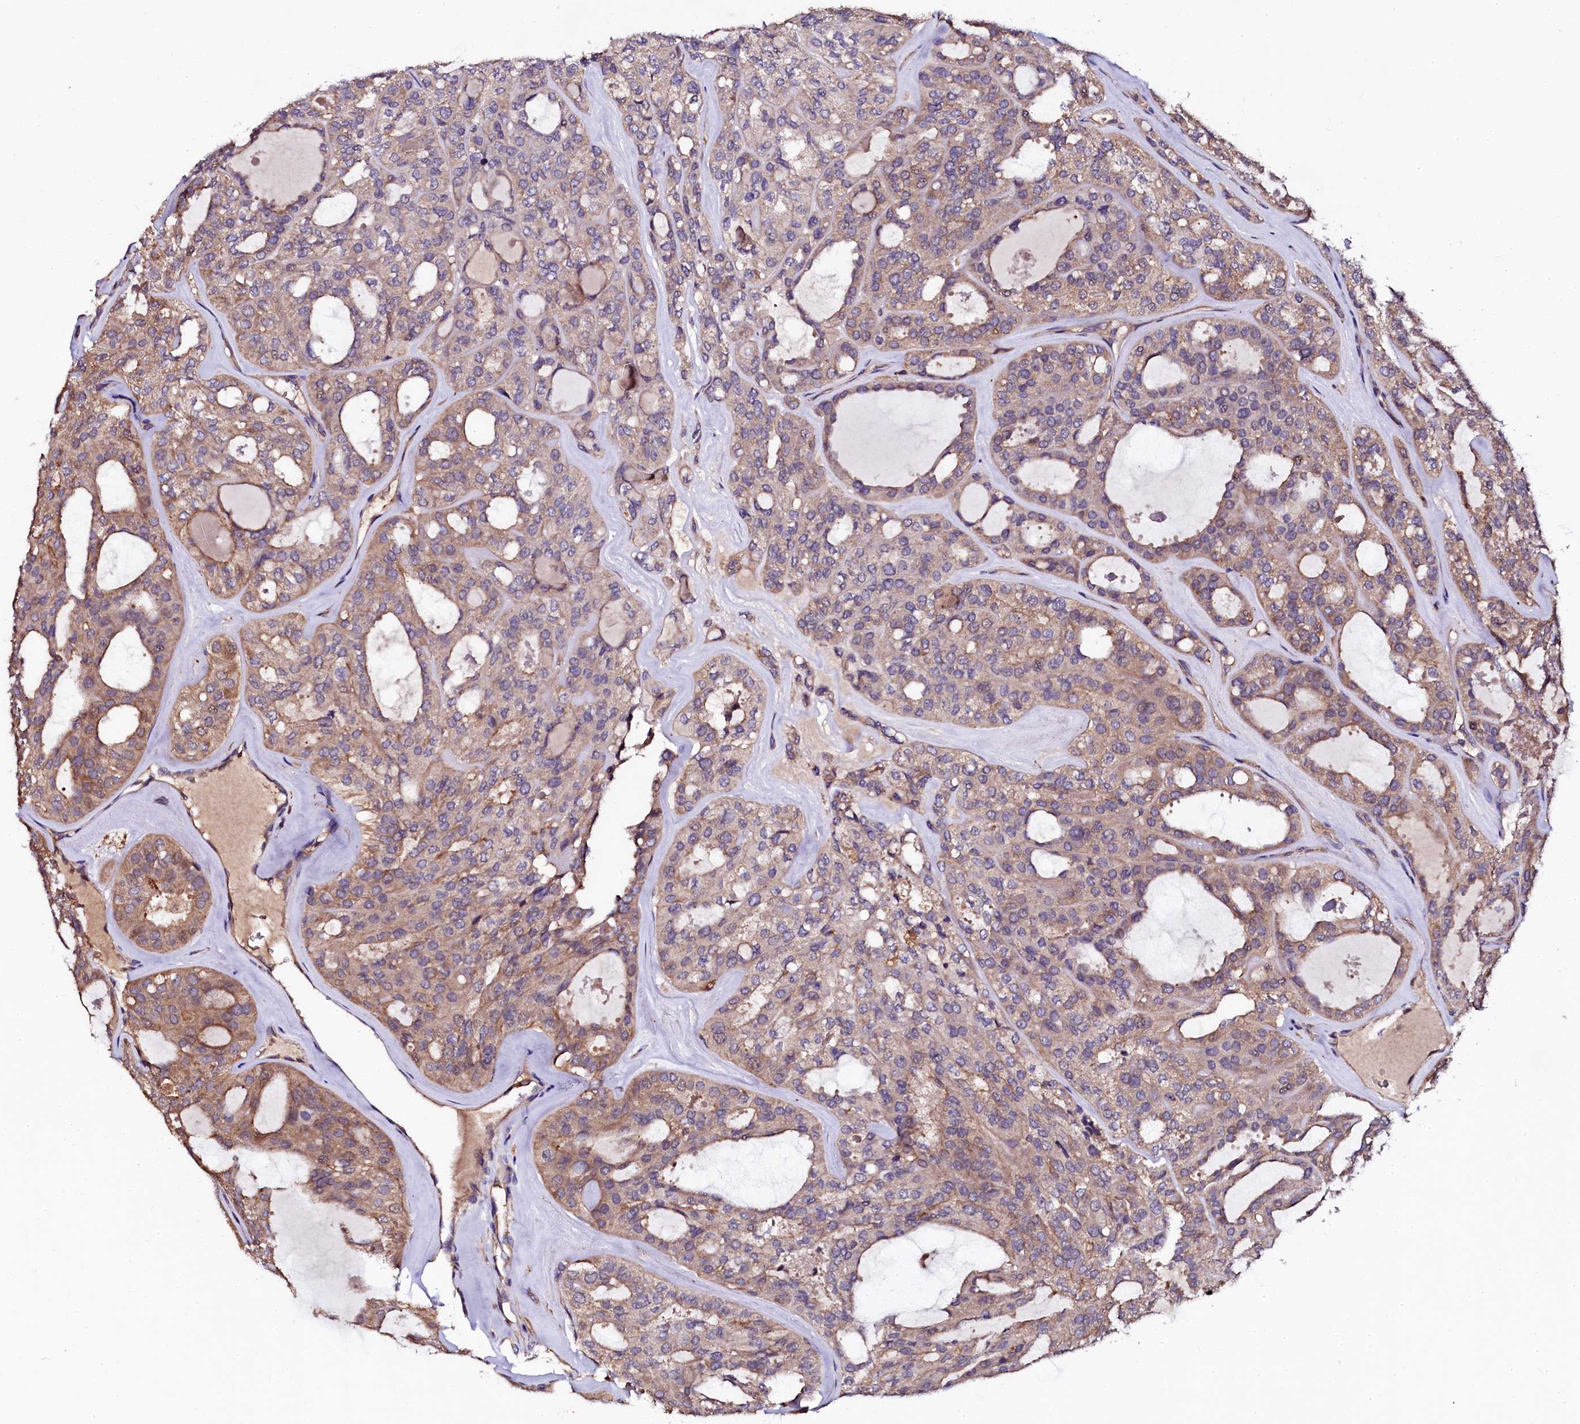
{"staining": {"intensity": "weak", "quantity": ">75%", "location": "cytoplasmic/membranous"}, "tissue": "thyroid cancer", "cell_type": "Tumor cells", "image_type": "cancer", "snomed": [{"axis": "morphology", "description": "Follicular adenoma carcinoma, NOS"}, {"axis": "topography", "description": "Thyroid gland"}], "caption": "Follicular adenoma carcinoma (thyroid) stained with a protein marker demonstrates weak staining in tumor cells.", "gene": "APPL2", "patient": {"sex": "male", "age": 75}}